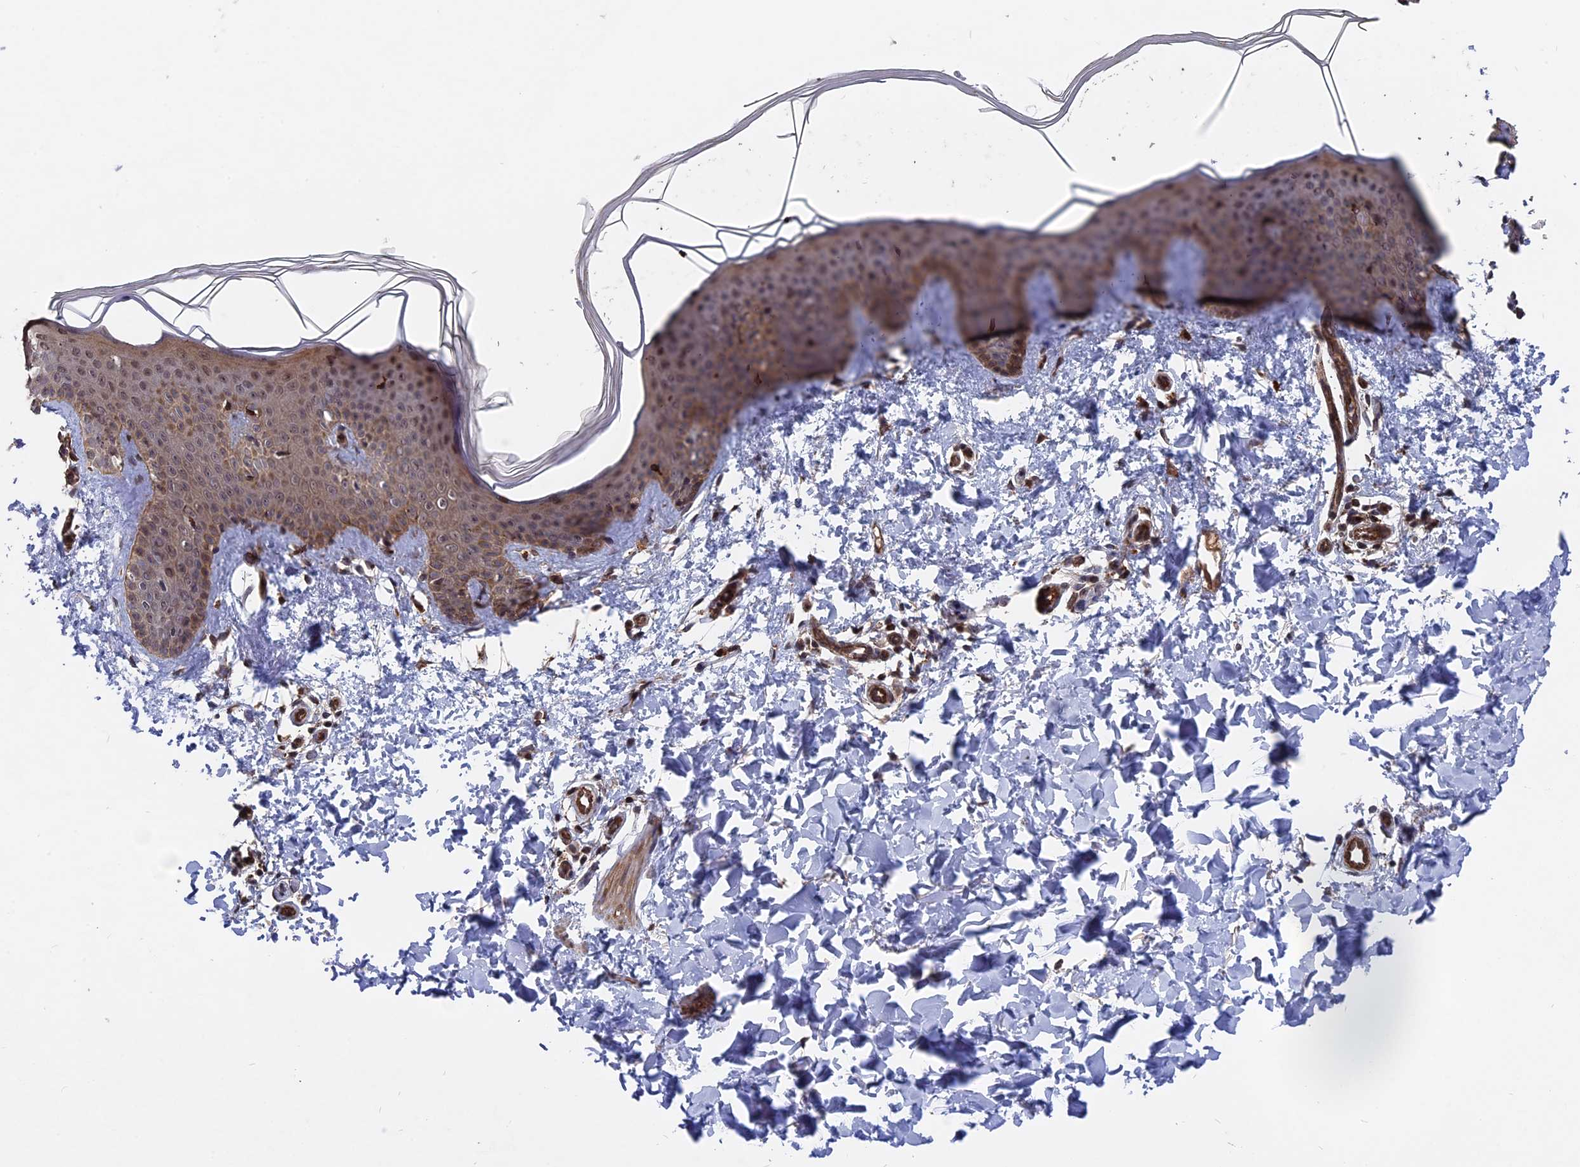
{"staining": {"intensity": "strong", "quantity": ">75%", "location": "cytoplasmic/membranous,nuclear"}, "tissue": "skin", "cell_type": "Fibroblasts", "image_type": "normal", "snomed": [{"axis": "morphology", "description": "Normal tissue, NOS"}, {"axis": "topography", "description": "Skin"}], "caption": "The micrograph displays immunohistochemical staining of normal skin. There is strong cytoplasmic/membranous,nuclear expression is appreciated in about >75% of fibroblasts.", "gene": "NOSIP", "patient": {"sex": "male", "age": 36}}